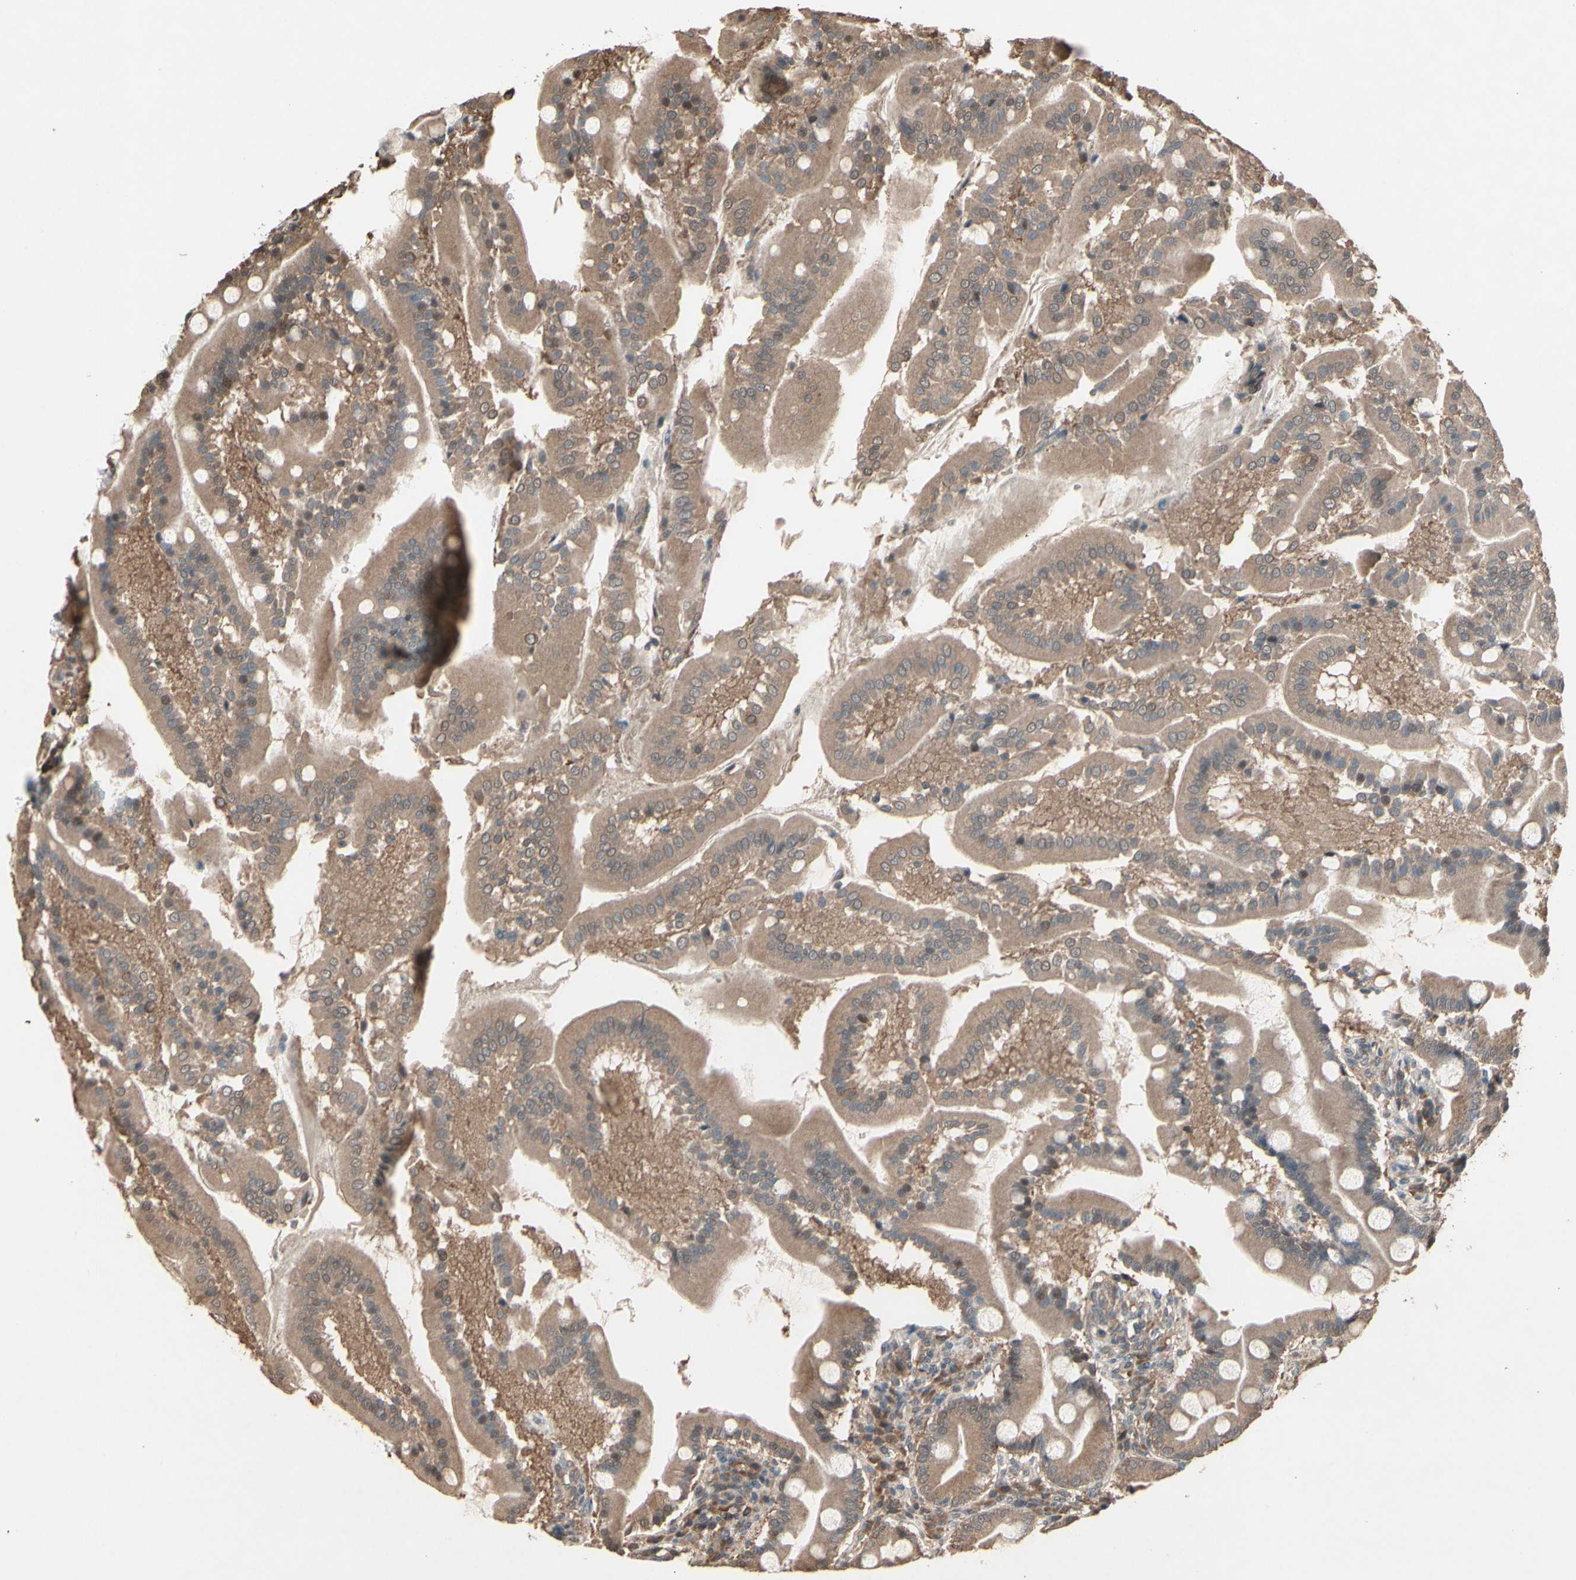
{"staining": {"intensity": "moderate", "quantity": ">75%", "location": "cytoplasmic/membranous"}, "tissue": "duodenum", "cell_type": "Glandular cells", "image_type": "normal", "snomed": [{"axis": "morphology", "description": "Normal tissue, NOS"}, {"axis": "topography", "description": "Duodenum"}], "caption": "About >75% of glandular cells in unremarkable human duodenum reveal moderate cytoplasmic/membranous protein positivity as visualized by brown immunohistochemical staining.", "gene": "PNPLA7", "patient": {"sex": "male", "age": 50}}